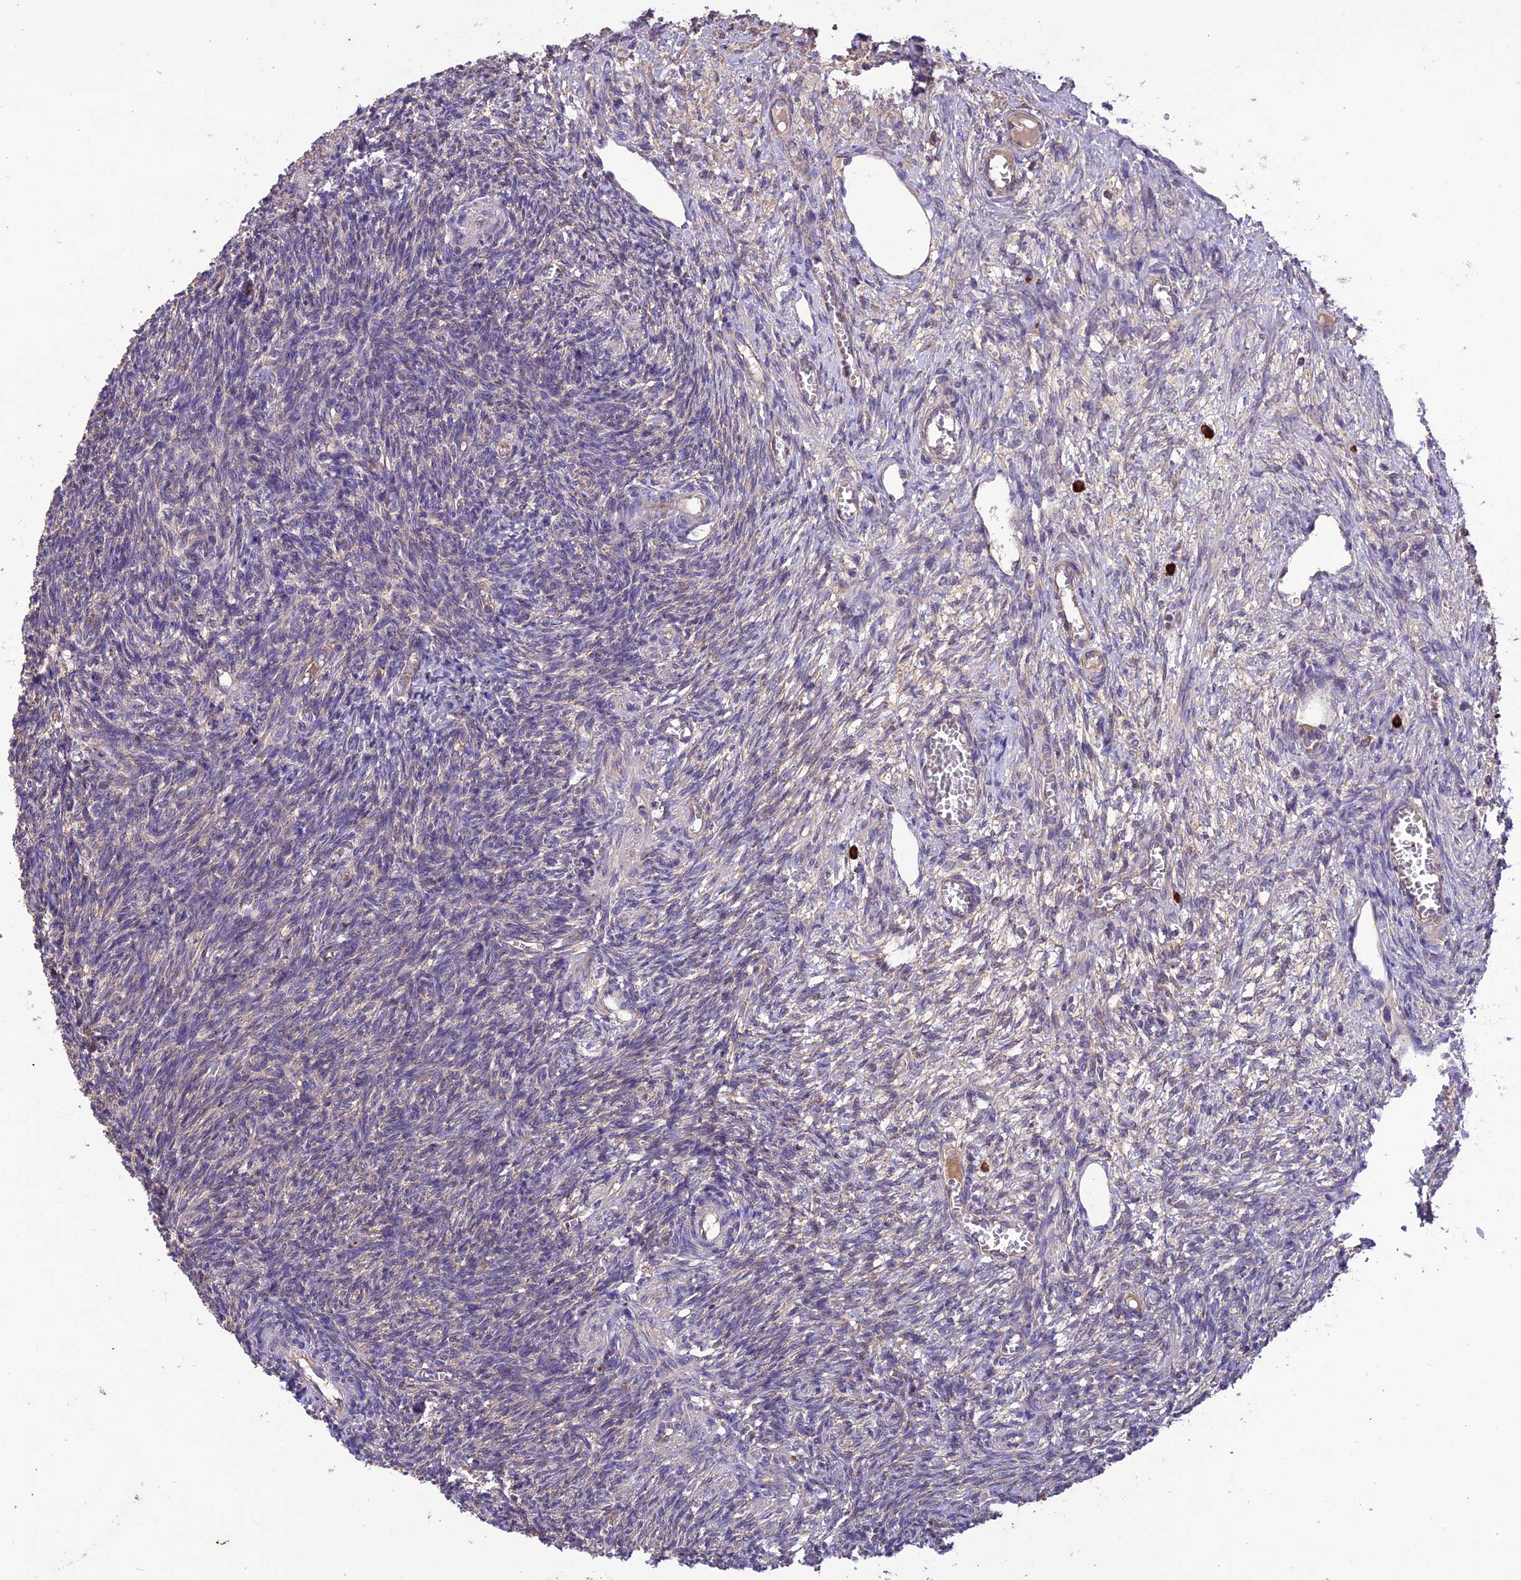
{"staining": {"intensity": "negative", "quantity": "none", "location": "none"}, "tissue": "ovary", "cell_type": "Ovarian stroma cells", "image_type": "normal", "snomed": [{"axis": "morphology", "description": "Normal tissue, NOS"}, {"axis": "topography", "description": "Ovary"}], "caption": "IHC of benign ovary exhibits no expression in ovarian stroma cells.", "gene": "NDUFAF1", "patient": {"sex": "female", "age": 27}}